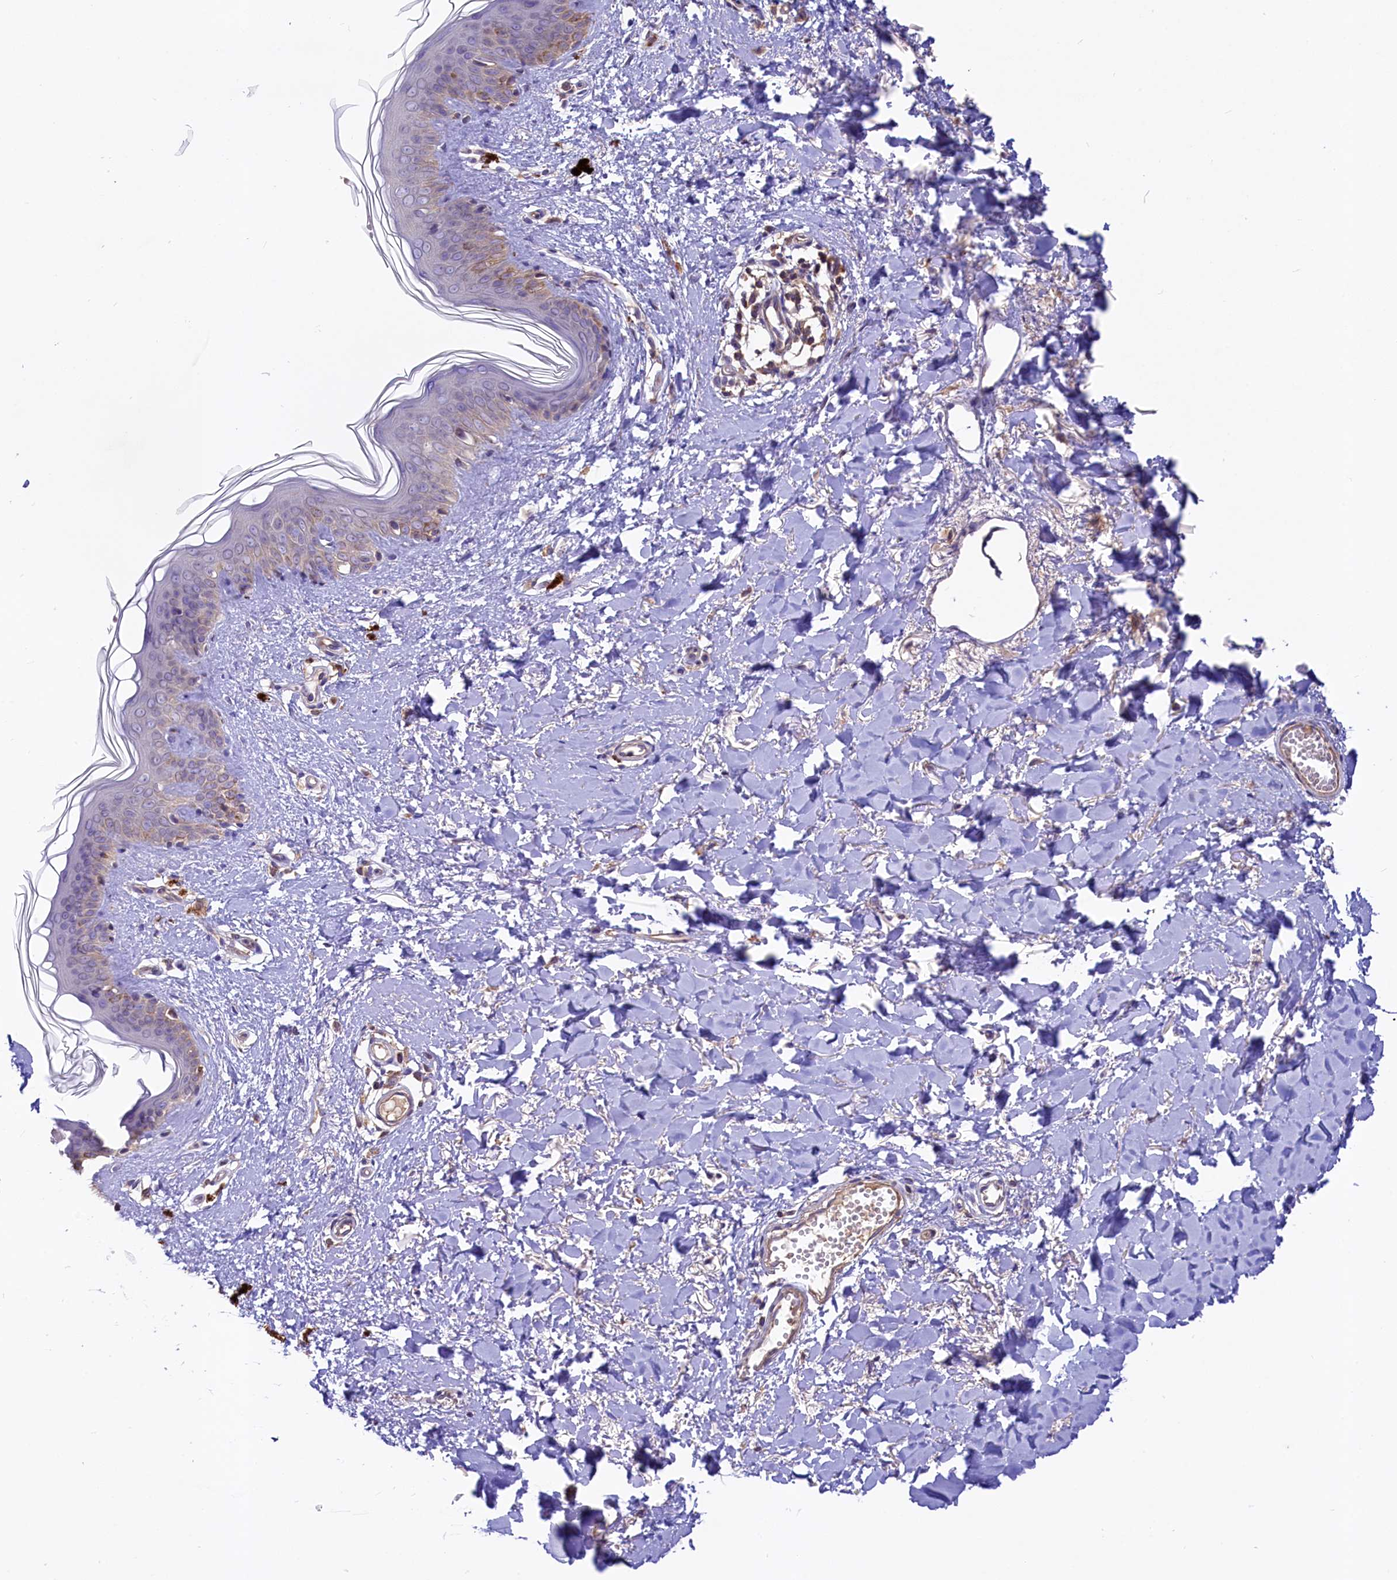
{"staining": {"intensity": "negative", "quantity": "none", "location": "none"}, "tissue": "skin", "cell_type": "Fibroblasts", "image_type": "normal", "snomed": [{"axis": "morphology", "description": "Normal tissue, NOS"}, {"axis": "topography", "description": "Skin"}], "caption": "Fibroblasts are negative for brown protein staining in benign skin. (Stains: DAB (3,3'-diaminobenzidine) immunohistochemistry with hematoxylin counter stain, Microscopy: brightfield microscopy at high magnification).", "gene": "CIAO3", "patient": {"sex": "female", "age": 46}}